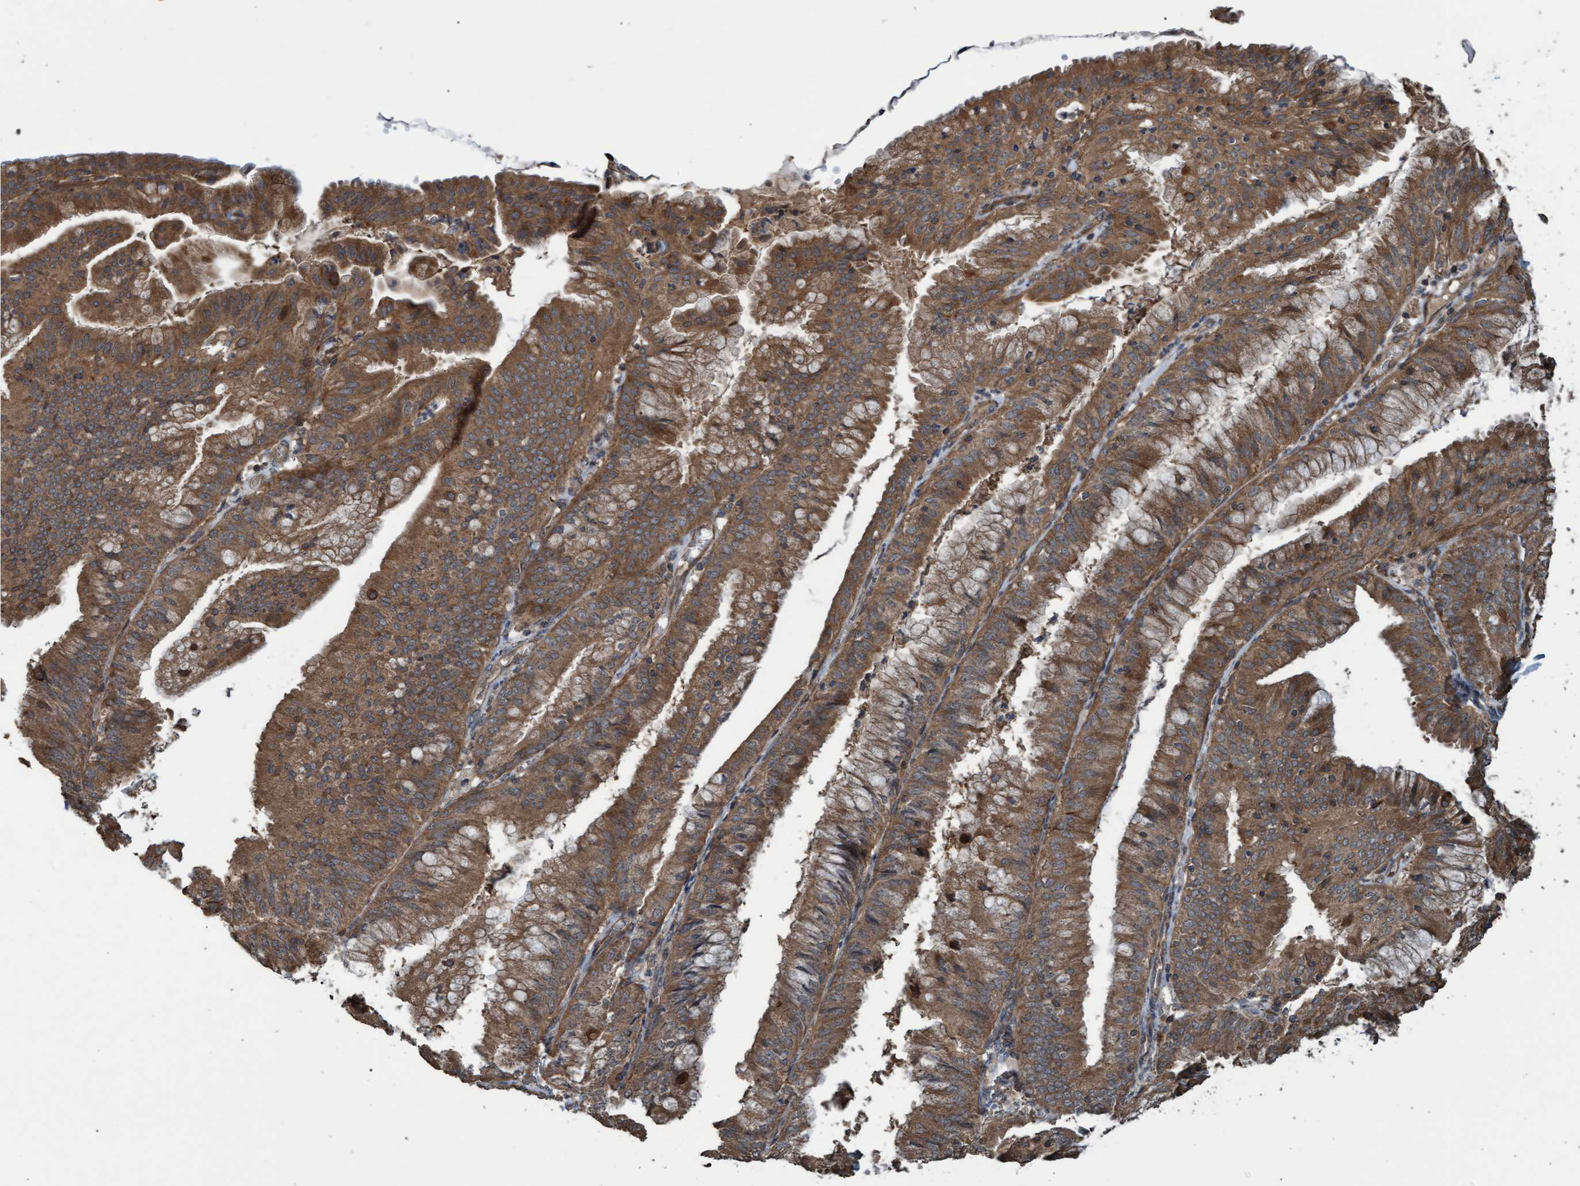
{"staining": {"intensity": "moderate", "quantity": "25%-75%", "location": "cytoplasmic/membranous"}, "tissue": "endometrium", "cell_type": "Cells in endometrial stroma", "image_type": "normal", "snomed": [{"axis": "morphology", "description": "Normal tissue, NOS"}, {"axis": "morphology", "description": "Adenocarcinoma, NOS"}, {"axis": "topography", "description": "Endometrium"}], "caption": "Endometrium stained with DAB immunohistochemistry (IHC) reveals medium levels of moderate cytoplasmic/membranous expression in about 25%-75% of cells in endometrial stroma.", "gene": "GGT6", "patient": {"sex": "female", "age": 57}}